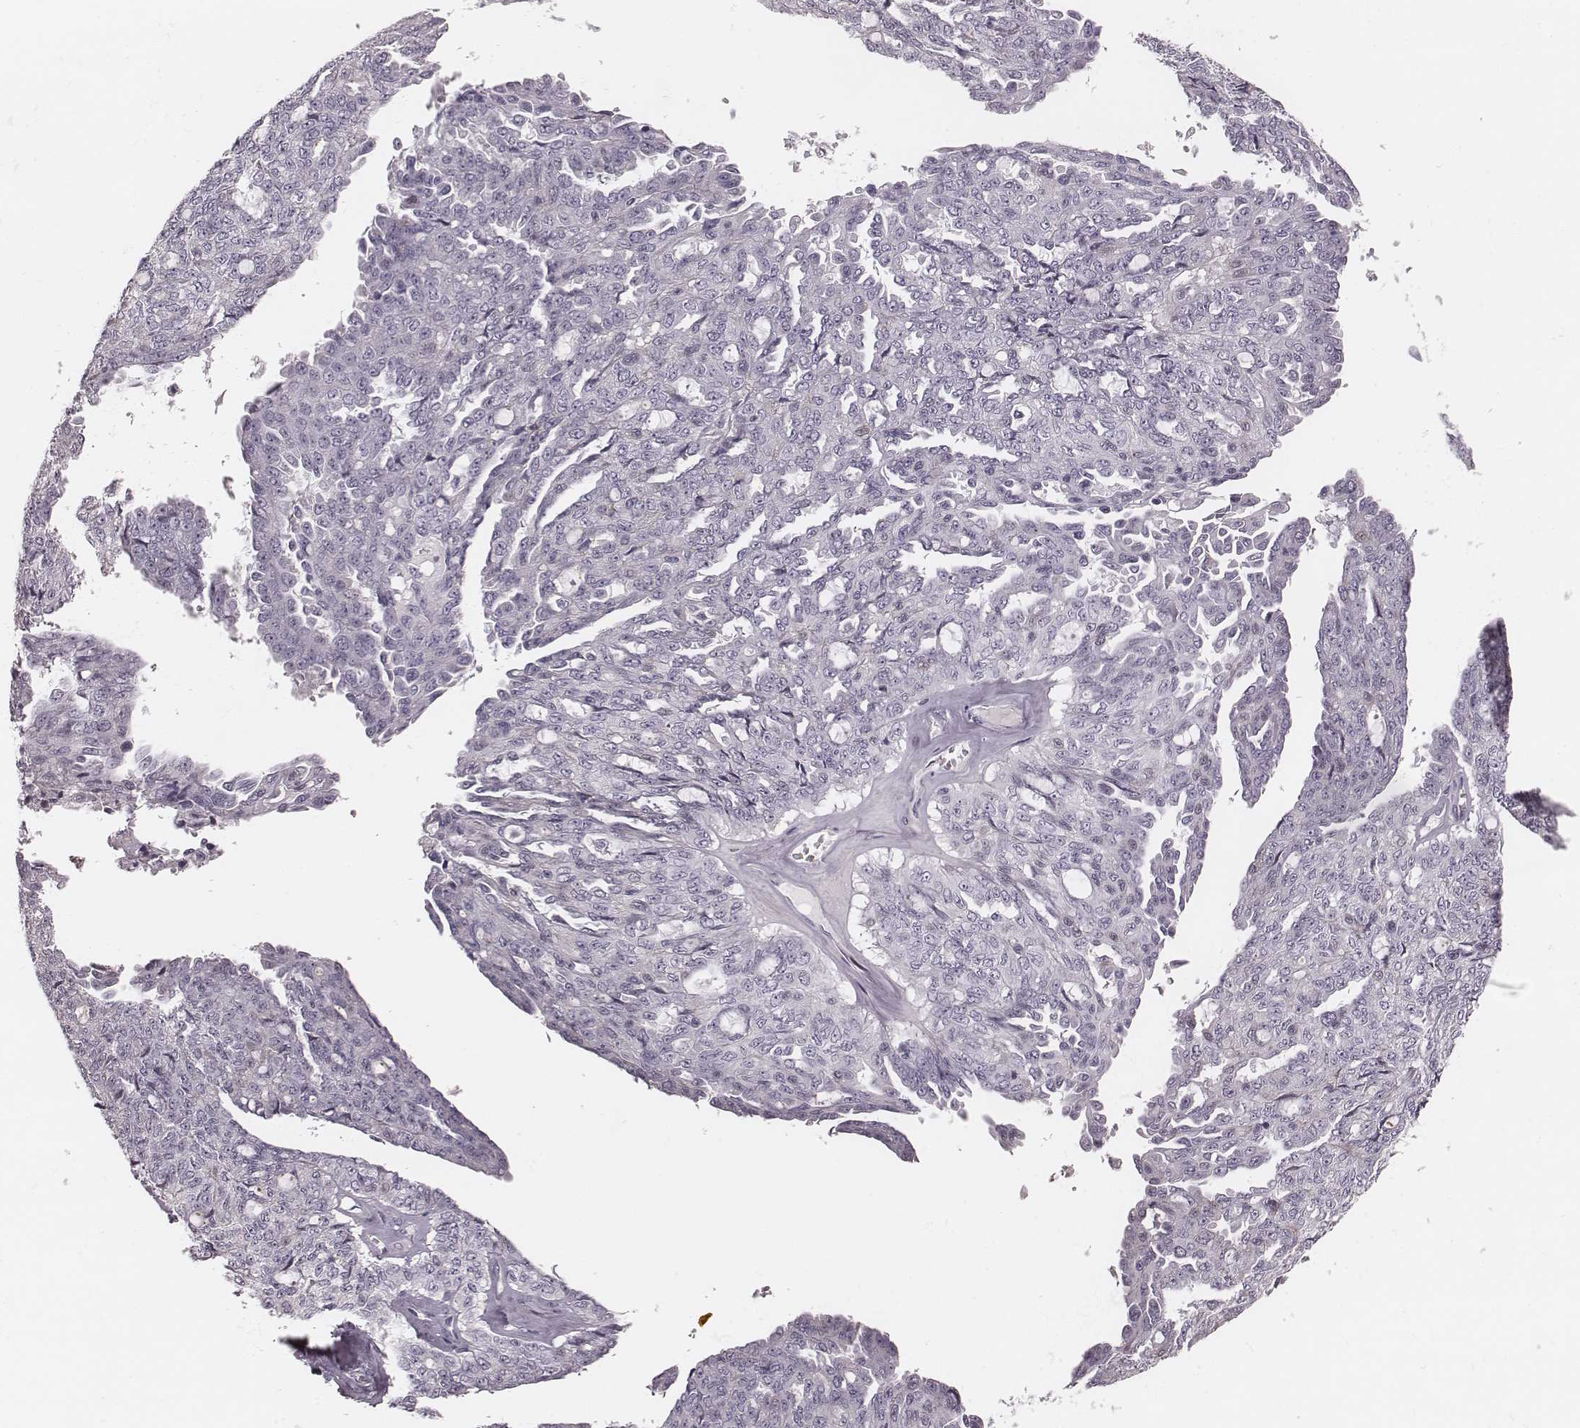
{"staining": {"intensity": "weak", "quantity": "<25%", "location": "cytoplasmic/membranous"}, "tissue": "ovarian cancer", "cell_type": "Tumor cells", "image_type": "cancer", "snomed": [{"axis": "morphology", "description": "Cystadenocarcinoma, serous, NOS"}, {"axis": "topography", "description": "Ovary"}], "caption": "Ovarian cancer was stained to show a protein in brown. There is no significant positivity in tumor cells.", "gene": "SPA17", "patient": {"sex": "female", "age": 71}}